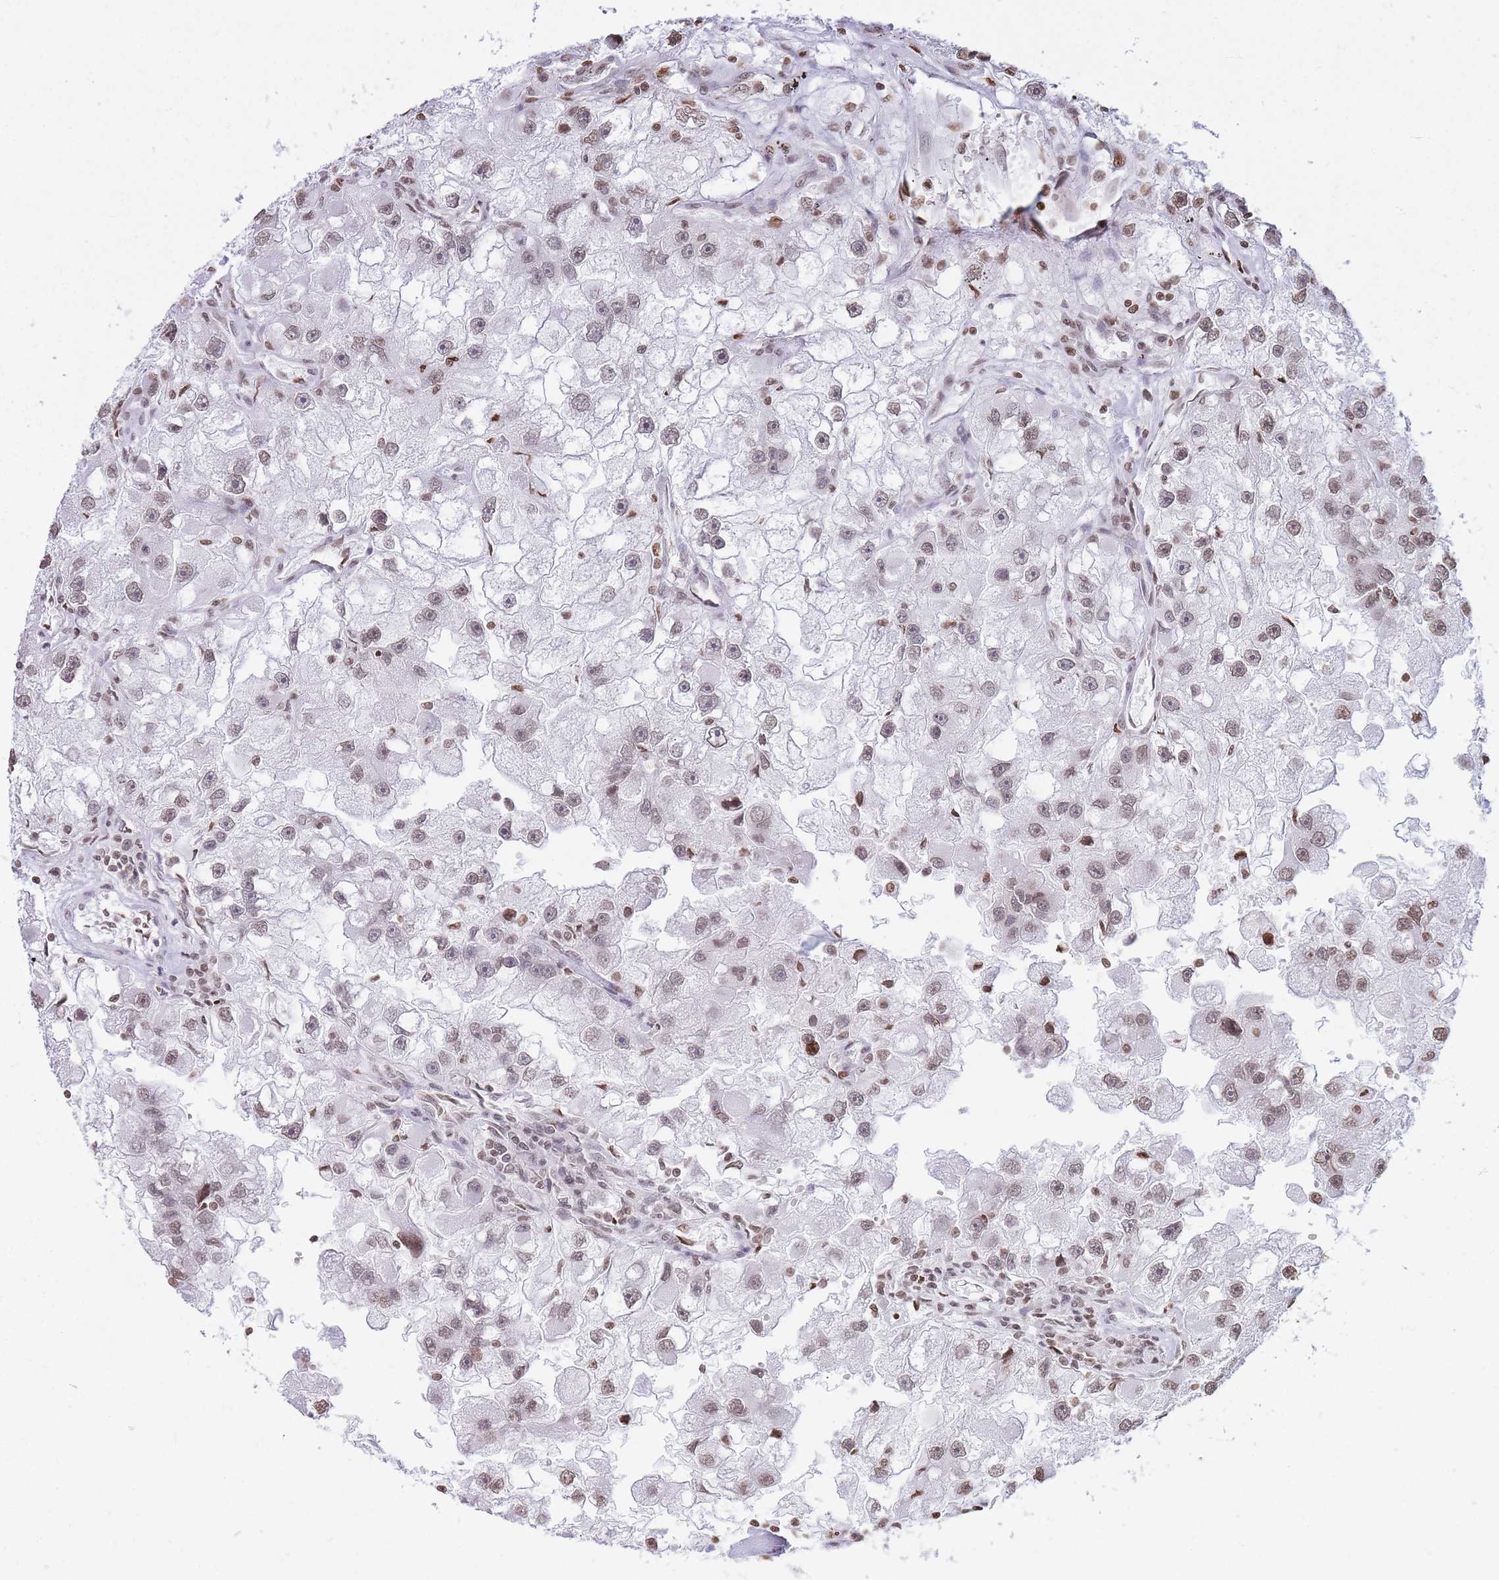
{"staining": {"intensity": "moderate", "quantity": ">75%", "location": "nuclear"}, "tissue": "renal cancer", "cell_type": "Tumor cells", "image_type": "cancer", "snomed": [{"axis": "morphology", "description": "Adenocarcinoma, NOS"}, {"axis": "topography", "description": "Kidney"}], "caption": "Immunohistochemistry (IHC) histopathology image of renal adenocarcinoma stained for a protein (brown), which shows medium levels of moderate nuclear positivity in approximately >75% of tumor cells.", "gene": "SHISAL1", "patient": {"sex": "male", "age": 63}}